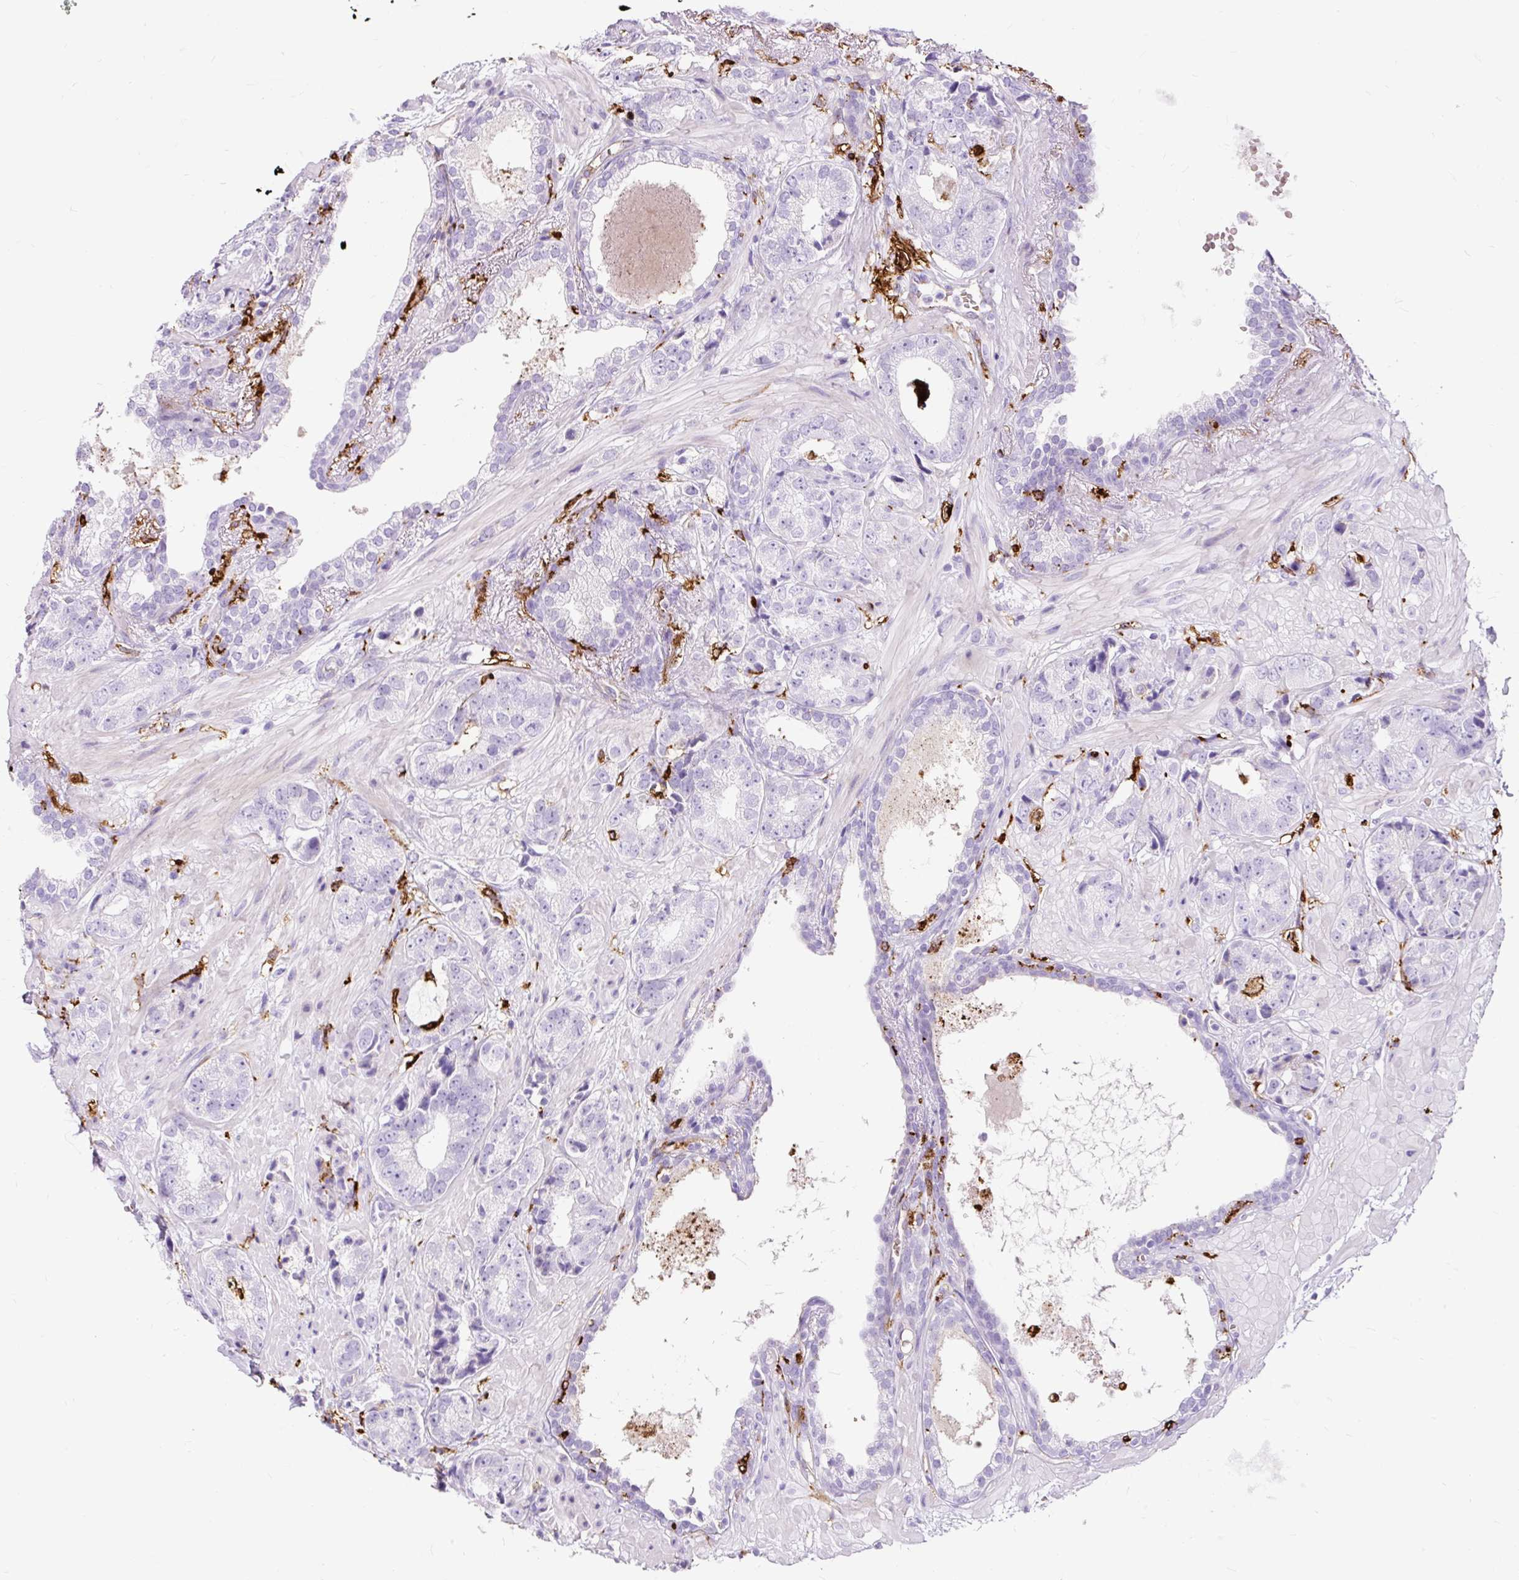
{"staining": {"intensity": "negative", "quantity": "none", "location": "none"}, "tissue": "prostate cancer", "cell_type": "Tumor cells", "image_type": "cancer", "snomed": [{"axis": "morphology", "description": "Adenocarcinoma, High grade"}, {"axis": "topography", "description": "Prostate"}], "caption": "Immunohistochemical staining of prostate cancer reveals no significant positivity in tumor cells.", "gene": "HLA-DRA", "patient": {"sex": "male", "age": 71}}